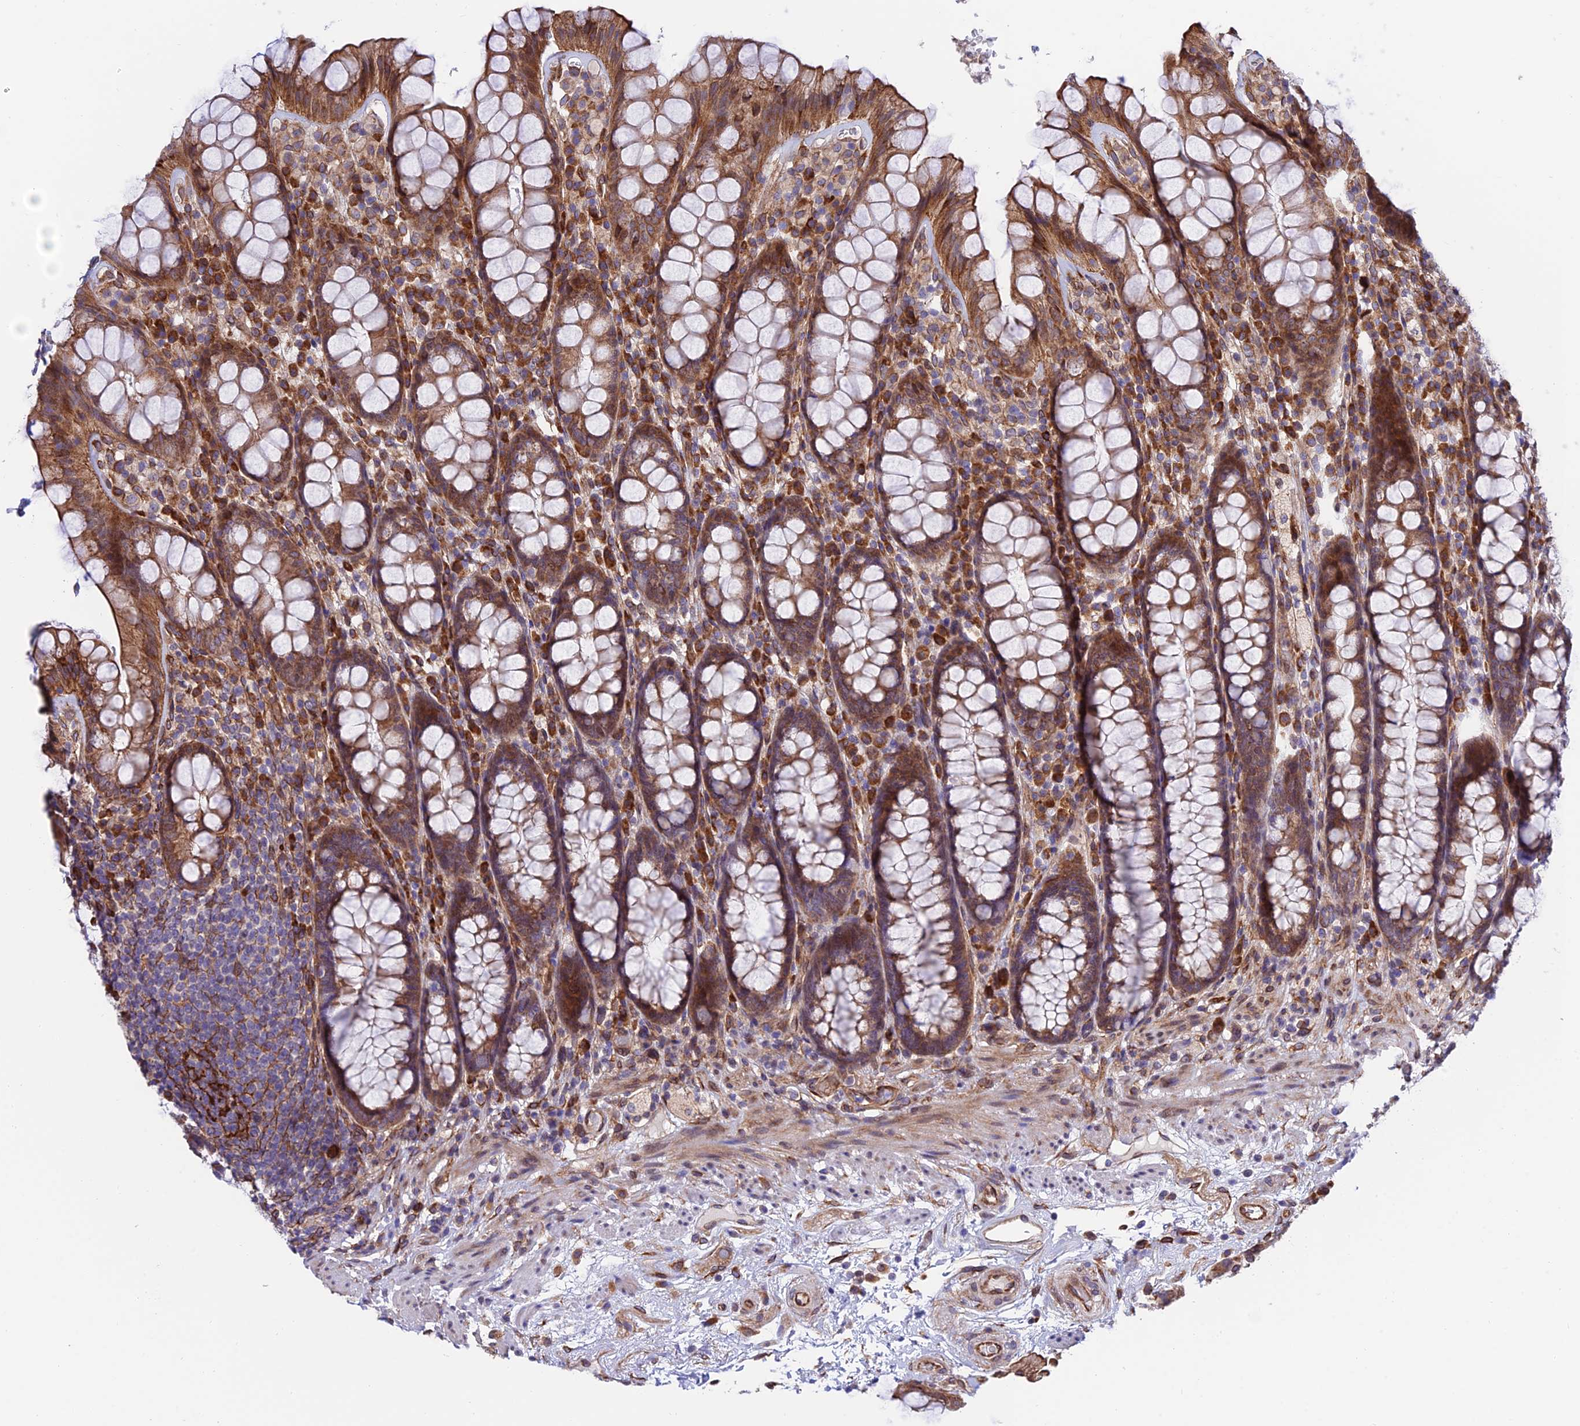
{"staining": {"intensity": "moderate", "quantity": ">75%", "location": "cytoplasmic/membranous"}, "tissue": "rectum", "cell_type": "Glandular cells", "image_type": "normal", "snomed": [{"axis": "morphology", "description": "Normal tissue, NOS"}, {"axis": "topography", "description": "Rectum"}], "caption": "This is a photomicrograph of immunohistochemistry (IHC) staining of normal rectum, which shows moderate expression in the cytoplasmic/membranous of glandular cells.", "gene": "EXOC3L4", "patient": {"sex": "male", "age": 83}}